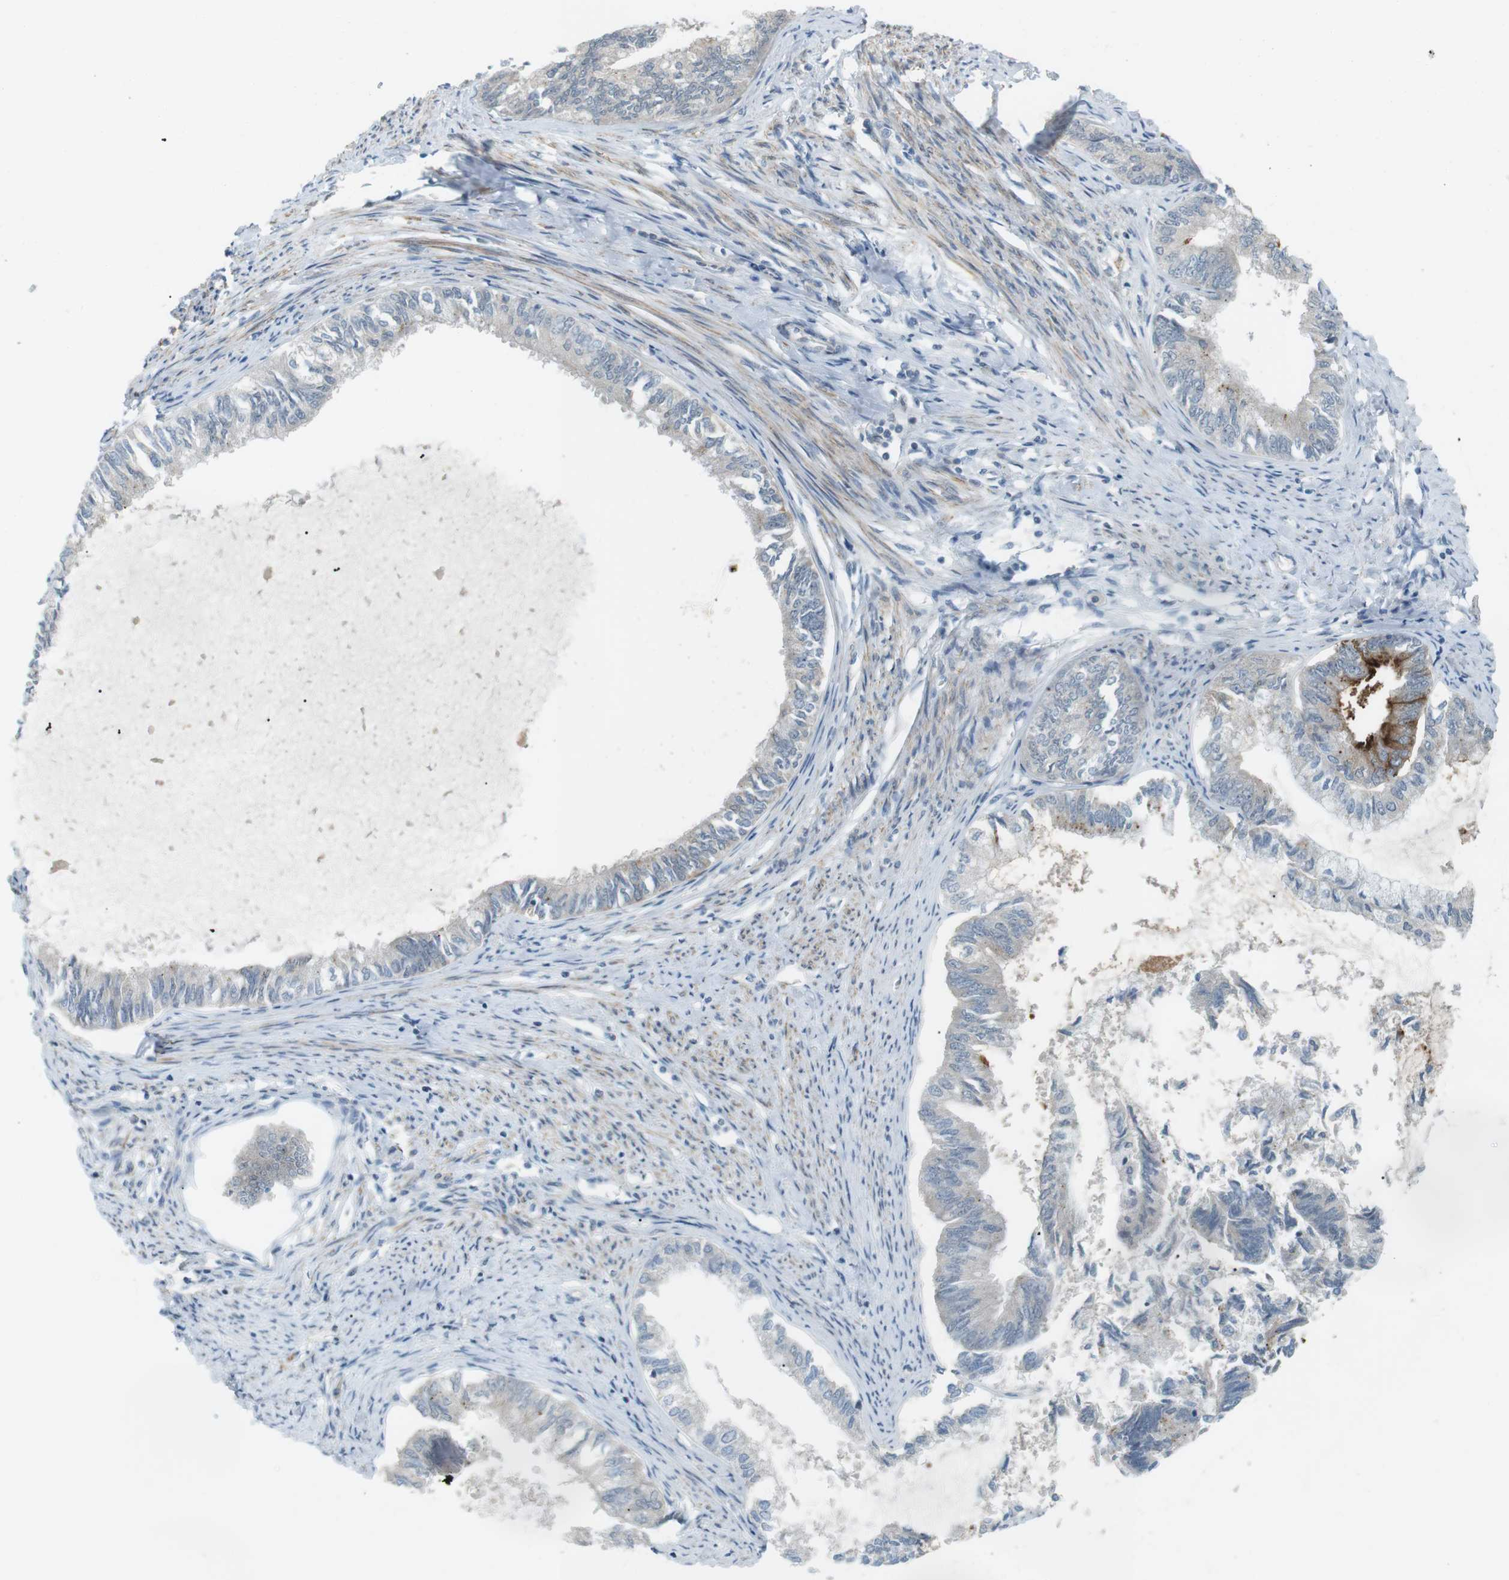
{"staining": {"intensity": "moderate", "quantity": "<25%", "location": "cytoplasmic/membranous"}, "tissue": "endometrial cancer", "cell_type": "Tumor cells", "image_type": "cancer", "snomed": [{"axis": "morphology", "description": "Adenocarcinoma, NOS"}, {"axis": "topography", "description": "Endometrium"}], "caption": "Brown immunohistochemical staining in endometrial adenocarcinoma demonstrates moderate cytoplasmic/membranous expression in about <25% of tumor cells. Immunohistochemistry (ihc) stains the protein of interest in brown and the nuclei are stained blue.", "gene": "RTN3", "patient": {"sex": "female", "age": 86}}